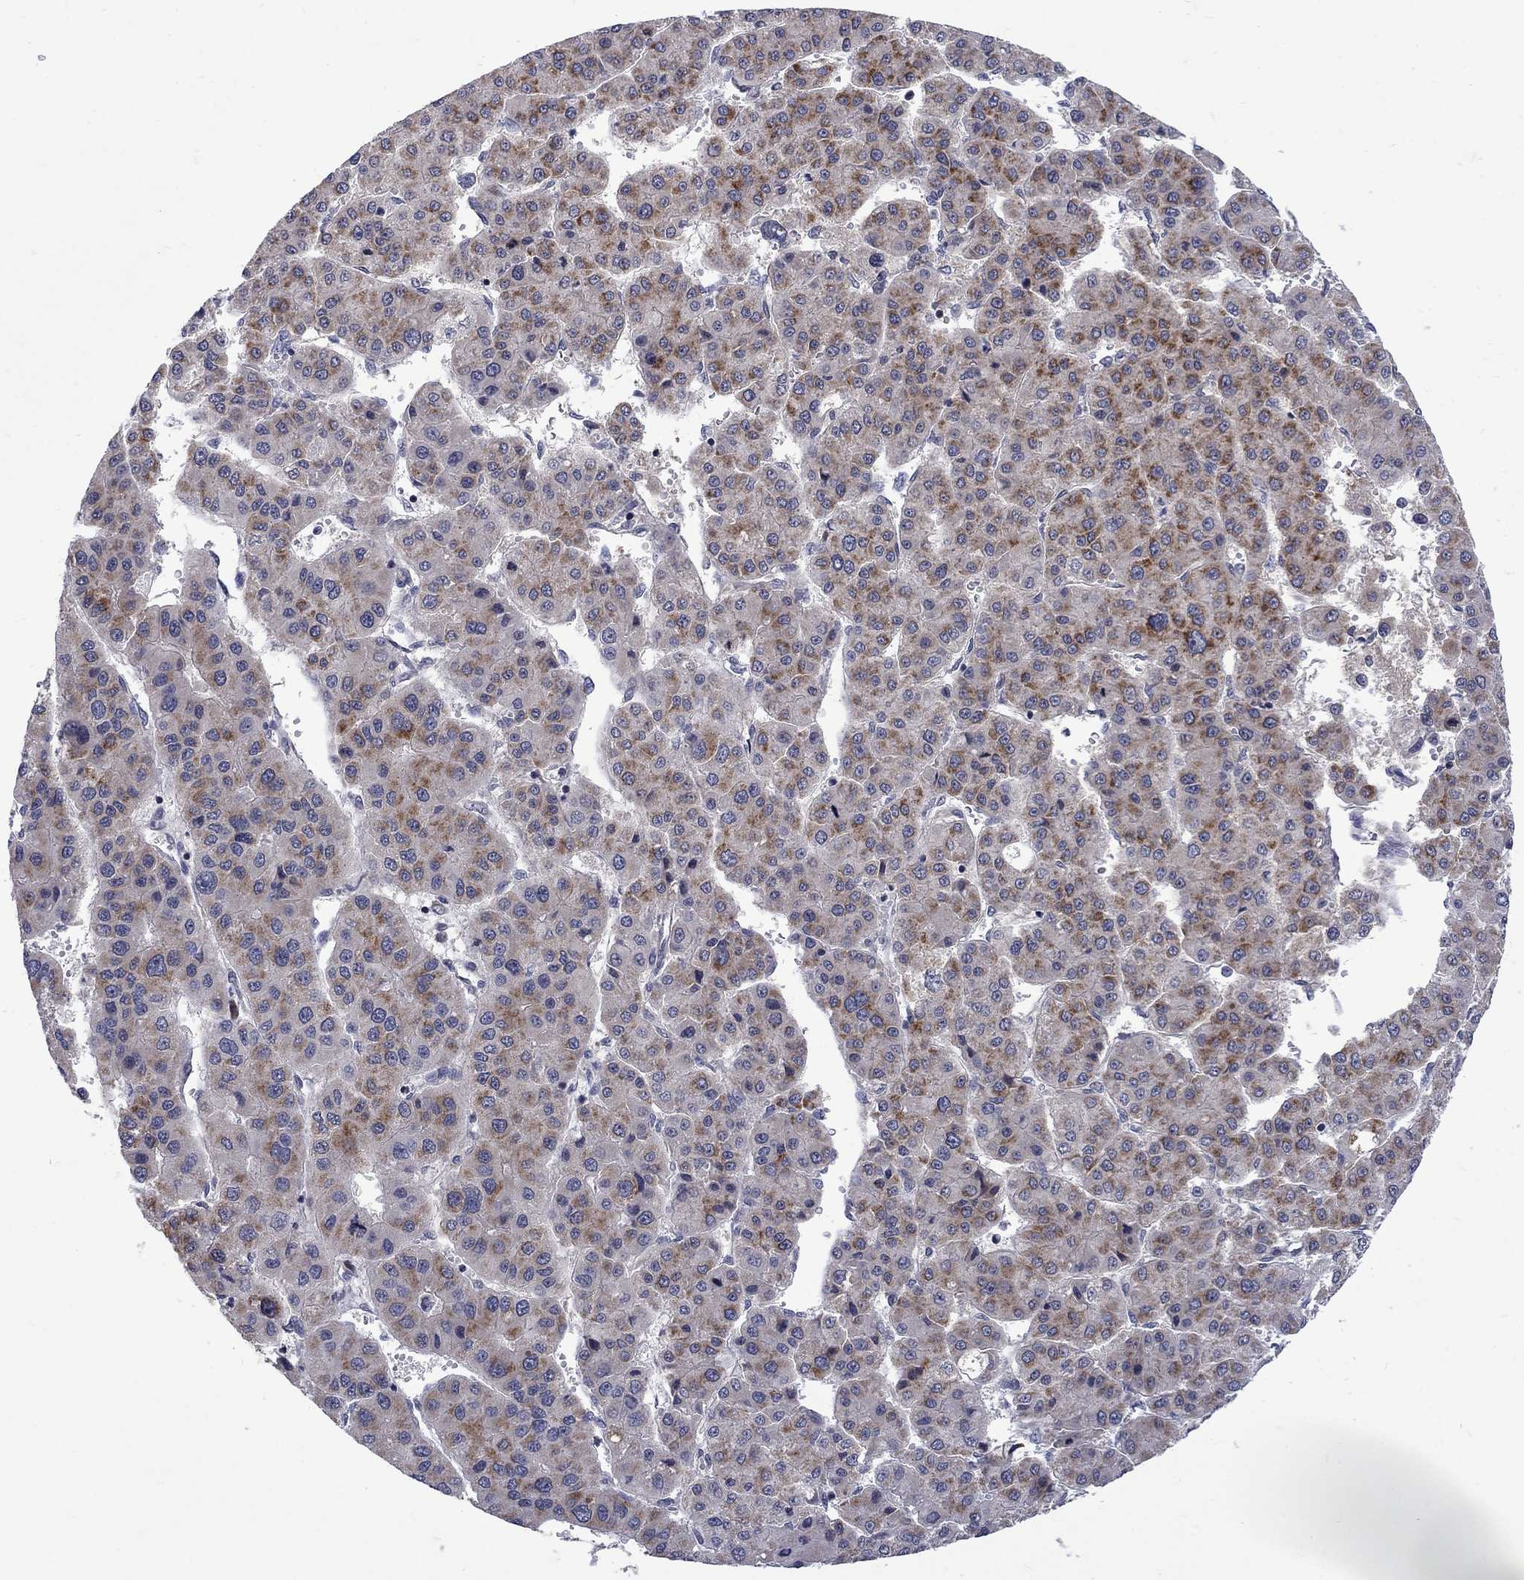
{"staining": {"intensity": "moderate", "quantity": "<25%", "location": "cytoplasmic/membranous"}, "tissue": "liver cancer", "cell_type": "Tumor cells", "image_type": "cancer", "snomed": [{"axis": "morphology", "description": "Carcinoma, Hepatocellular, NOS"}, {"axis": "topography", "description": "Liver"}], "caption": "About <25% of tumor cells in human liver cancer exhibit moderate cytoplasmic/membranous protein positivity as visualized by brown immunohistochemical staining.", "gene": "SH2B1", "patient": {"sex": "male", "age": 73}}